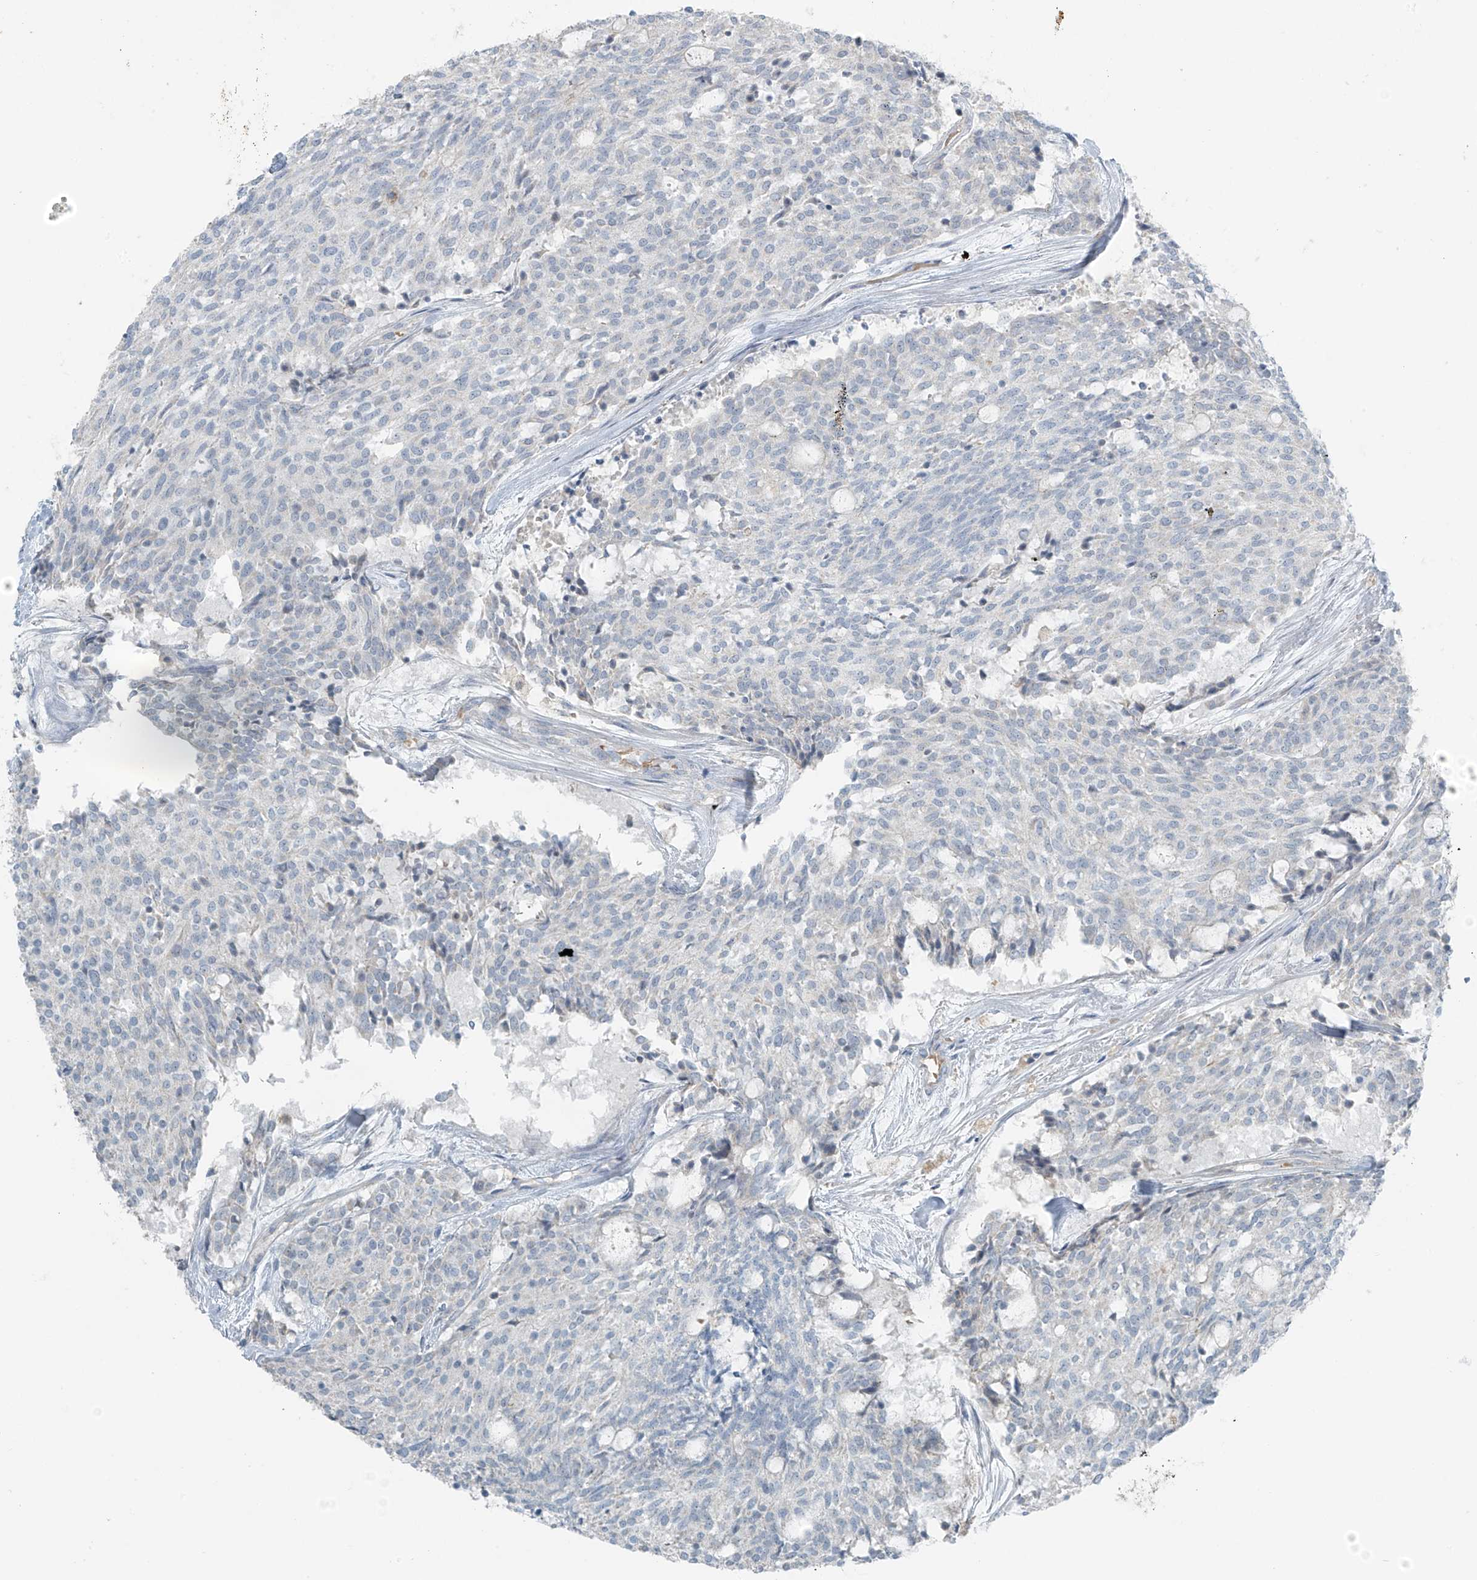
{"staining": {"intensity": "negative", "quantity": "none", "location": "none"}, "tissue": "carcinoid", "cell_type": "Tumor cells", "image_type": "cancer", "snomed": [{"axis": "morphology", "description": "Carcinoid, malignant, NOS"}, {"axis": "topography", "description": "Pancreas"}], "caption": "Tumor cells show no significant protein positivity in malignant carcinoid.", "gene": "FAM131C", "patient": {"sex": "female", "age": 54}}